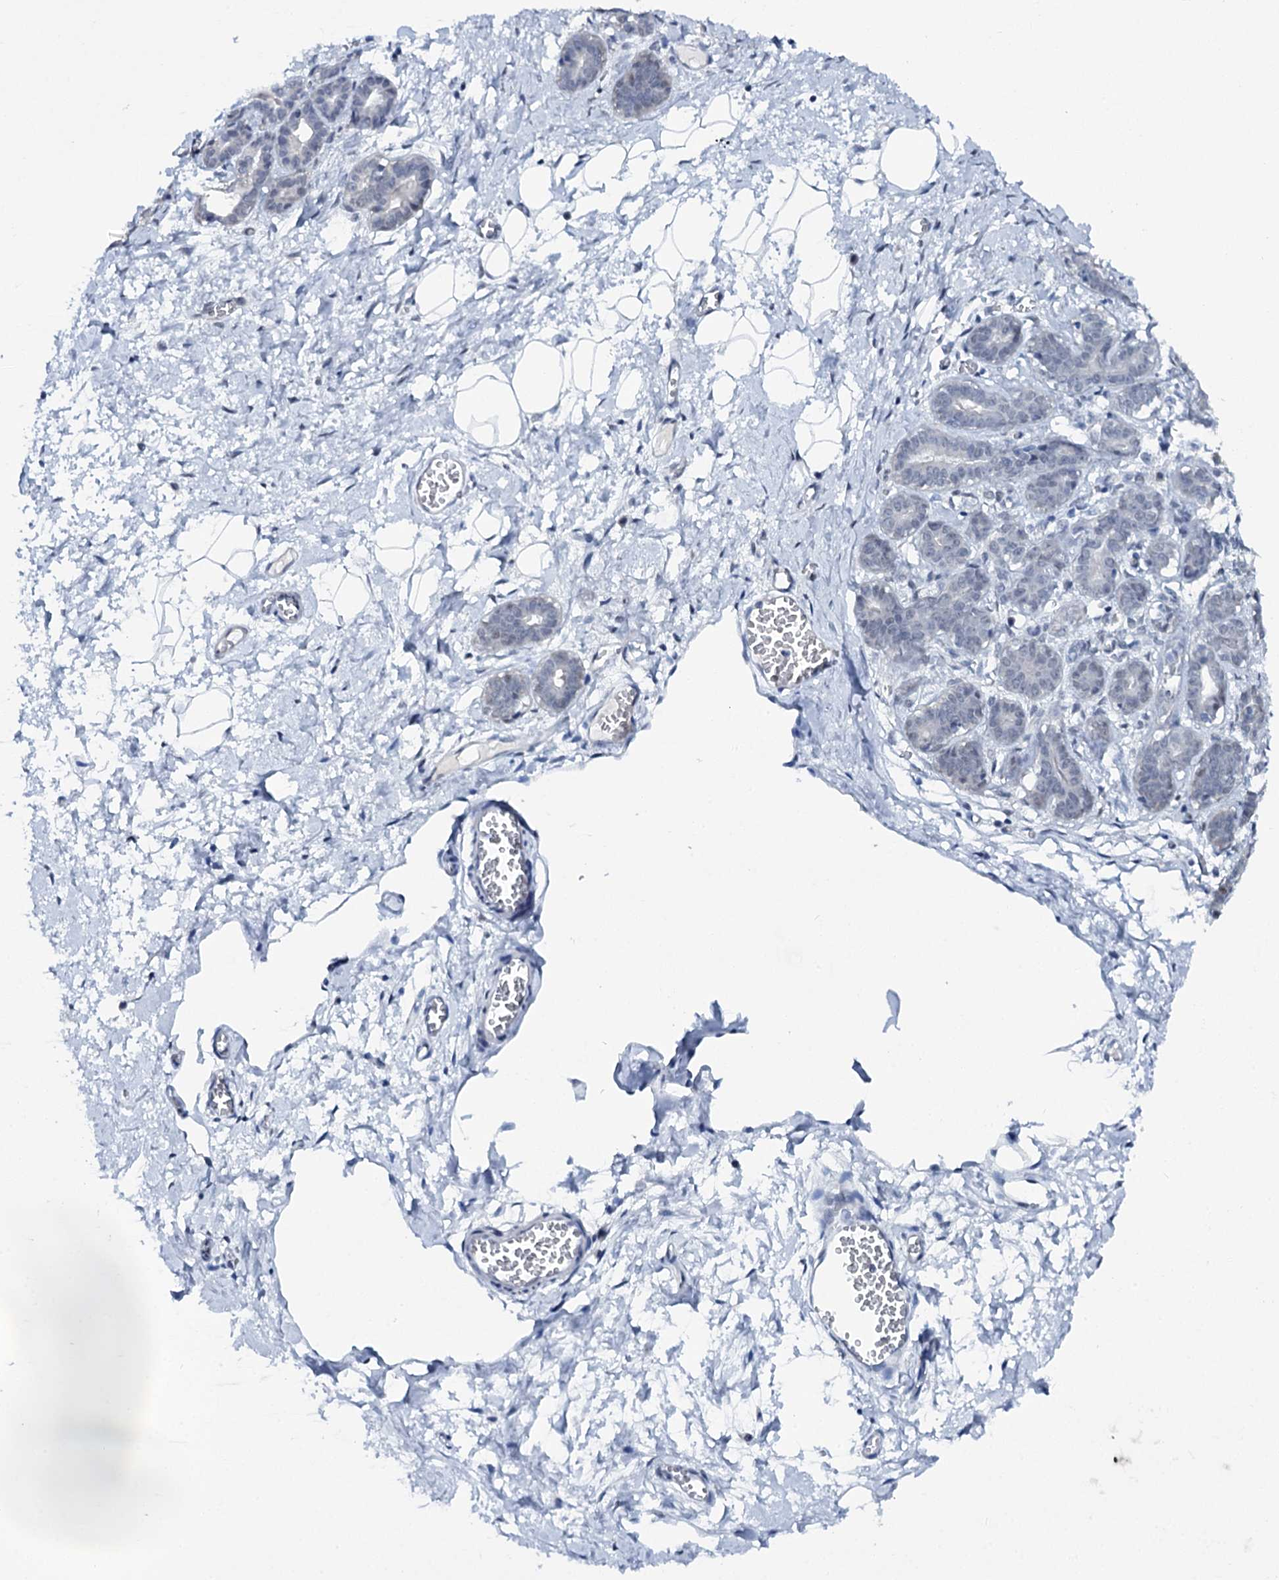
{"staining": {"intensity": "negative", "quantity": "none", "location": "none"}, "tissue": "breast", "cell_type": "Adipocytes", "image_type": "normal", "snomed": [{"axis": "morphology", "description": "Normal tissue, NOS"}, {"axis": "topography", "description": "Breast"}], "caption": "Unremarkable breast was stained to show a protein in brown. There is no significant positivity in adipocytes. (DAB immunohistochemistry (IHC) visualized using brightfield microscopy, high magnification).", "gene": "SREK1", "patient": {"sex": "female", "age": 27}}